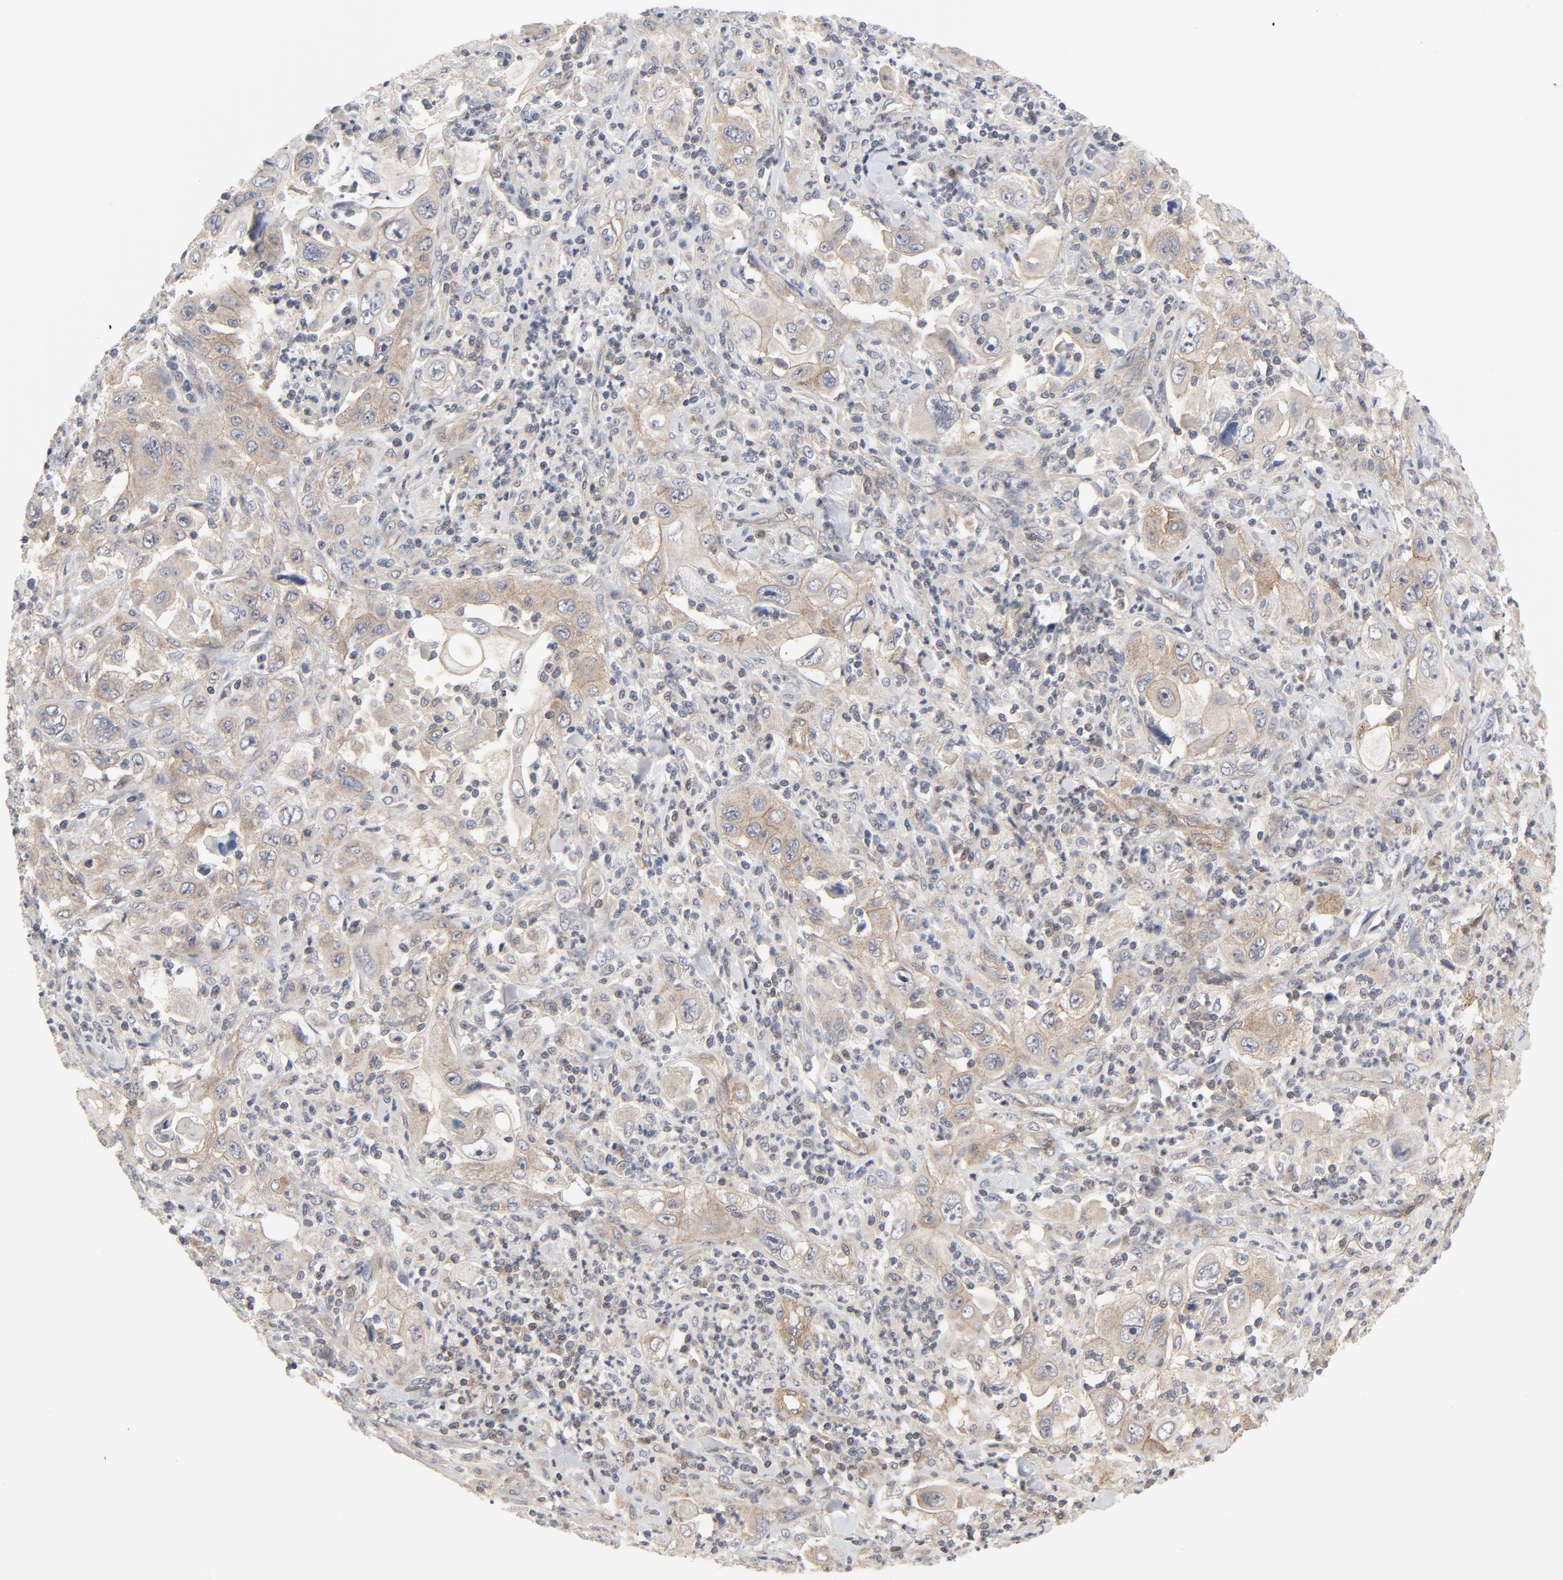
{"staining": {"intensity": "weak", "quantity": ">75%", "location": "cytoplasmic/membranous"}, "tissue": "pancreatic cancer", "cell_type": "Tumor cells", "image_type": "cancer", "snomed": [{"axis": "morphology", "description": "Adenocarcinoma, NOS"}, {"axis": "topography", "description": "Pancreas"}], "caption": "Human pancreatic cancer (adenocarcinoma) stained for a protein (brown) exhibits weak cytoplasmic/membranous positive staining in approximately >75% of tumor cells.", "gene": "MAP2K7", "patient": {"sex": "male", "age": 70}}